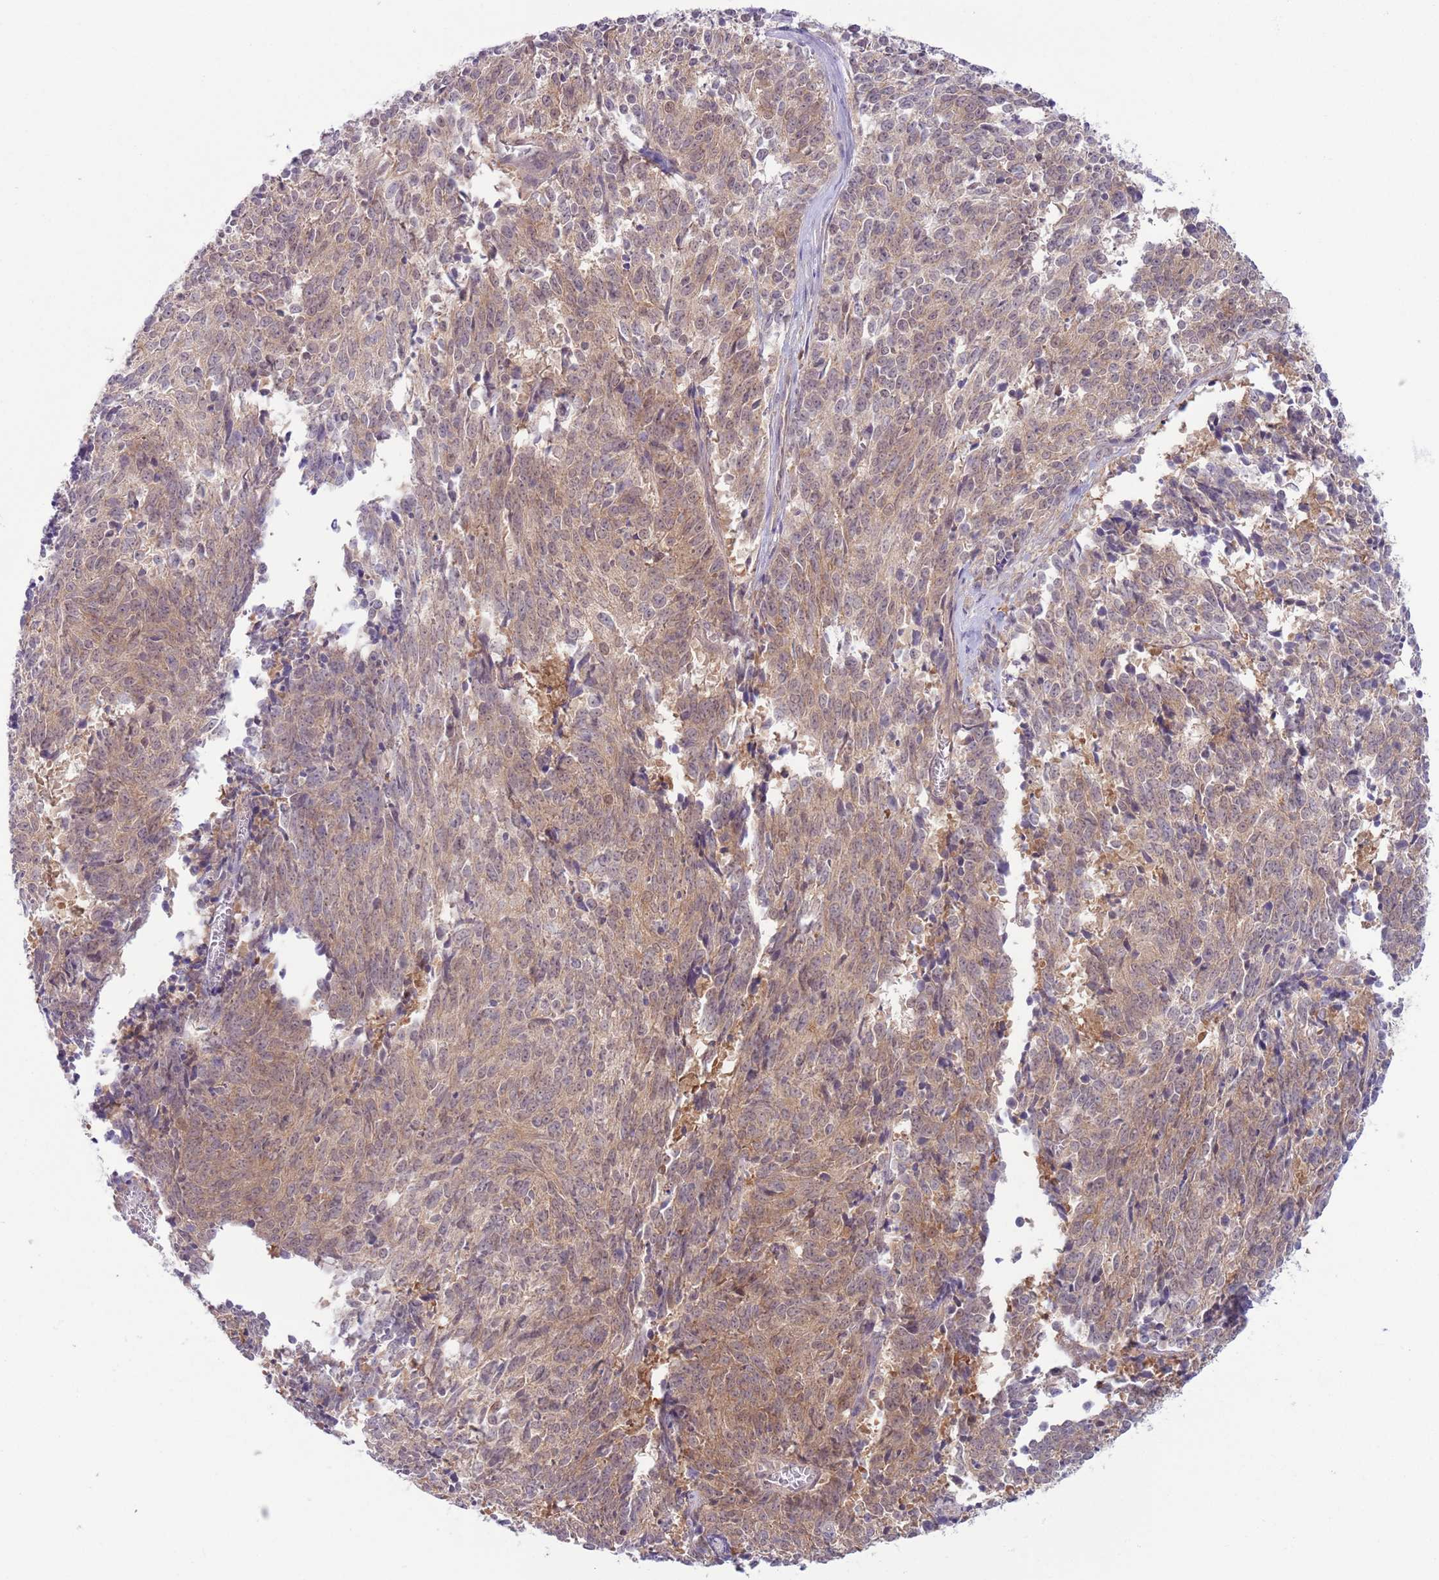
{"staining": {"intensity": "moderate", "quantity": "25%-75%", "location": "cytoplasmic/membranous"}, "tissue": "cervical cancer", "cell_type": "Tumor cells", "image_type": "cancer", "snomed": [{"axis": "morphology", "description": "Squamous cell carcinoma, NOS"}, {"axis": "topography", "description": "Cervix"}], "caption": "A brown stain highlights moderate cytoplasmic/membranous positivity of a protein in human cervical cancer (squamous cell carcinoma) tumor cells. (brown staining indicates protein expression, while blue staining denotes nuclei).", "gene": "COPE", "patient": {"sex": "female", "age": 29}}